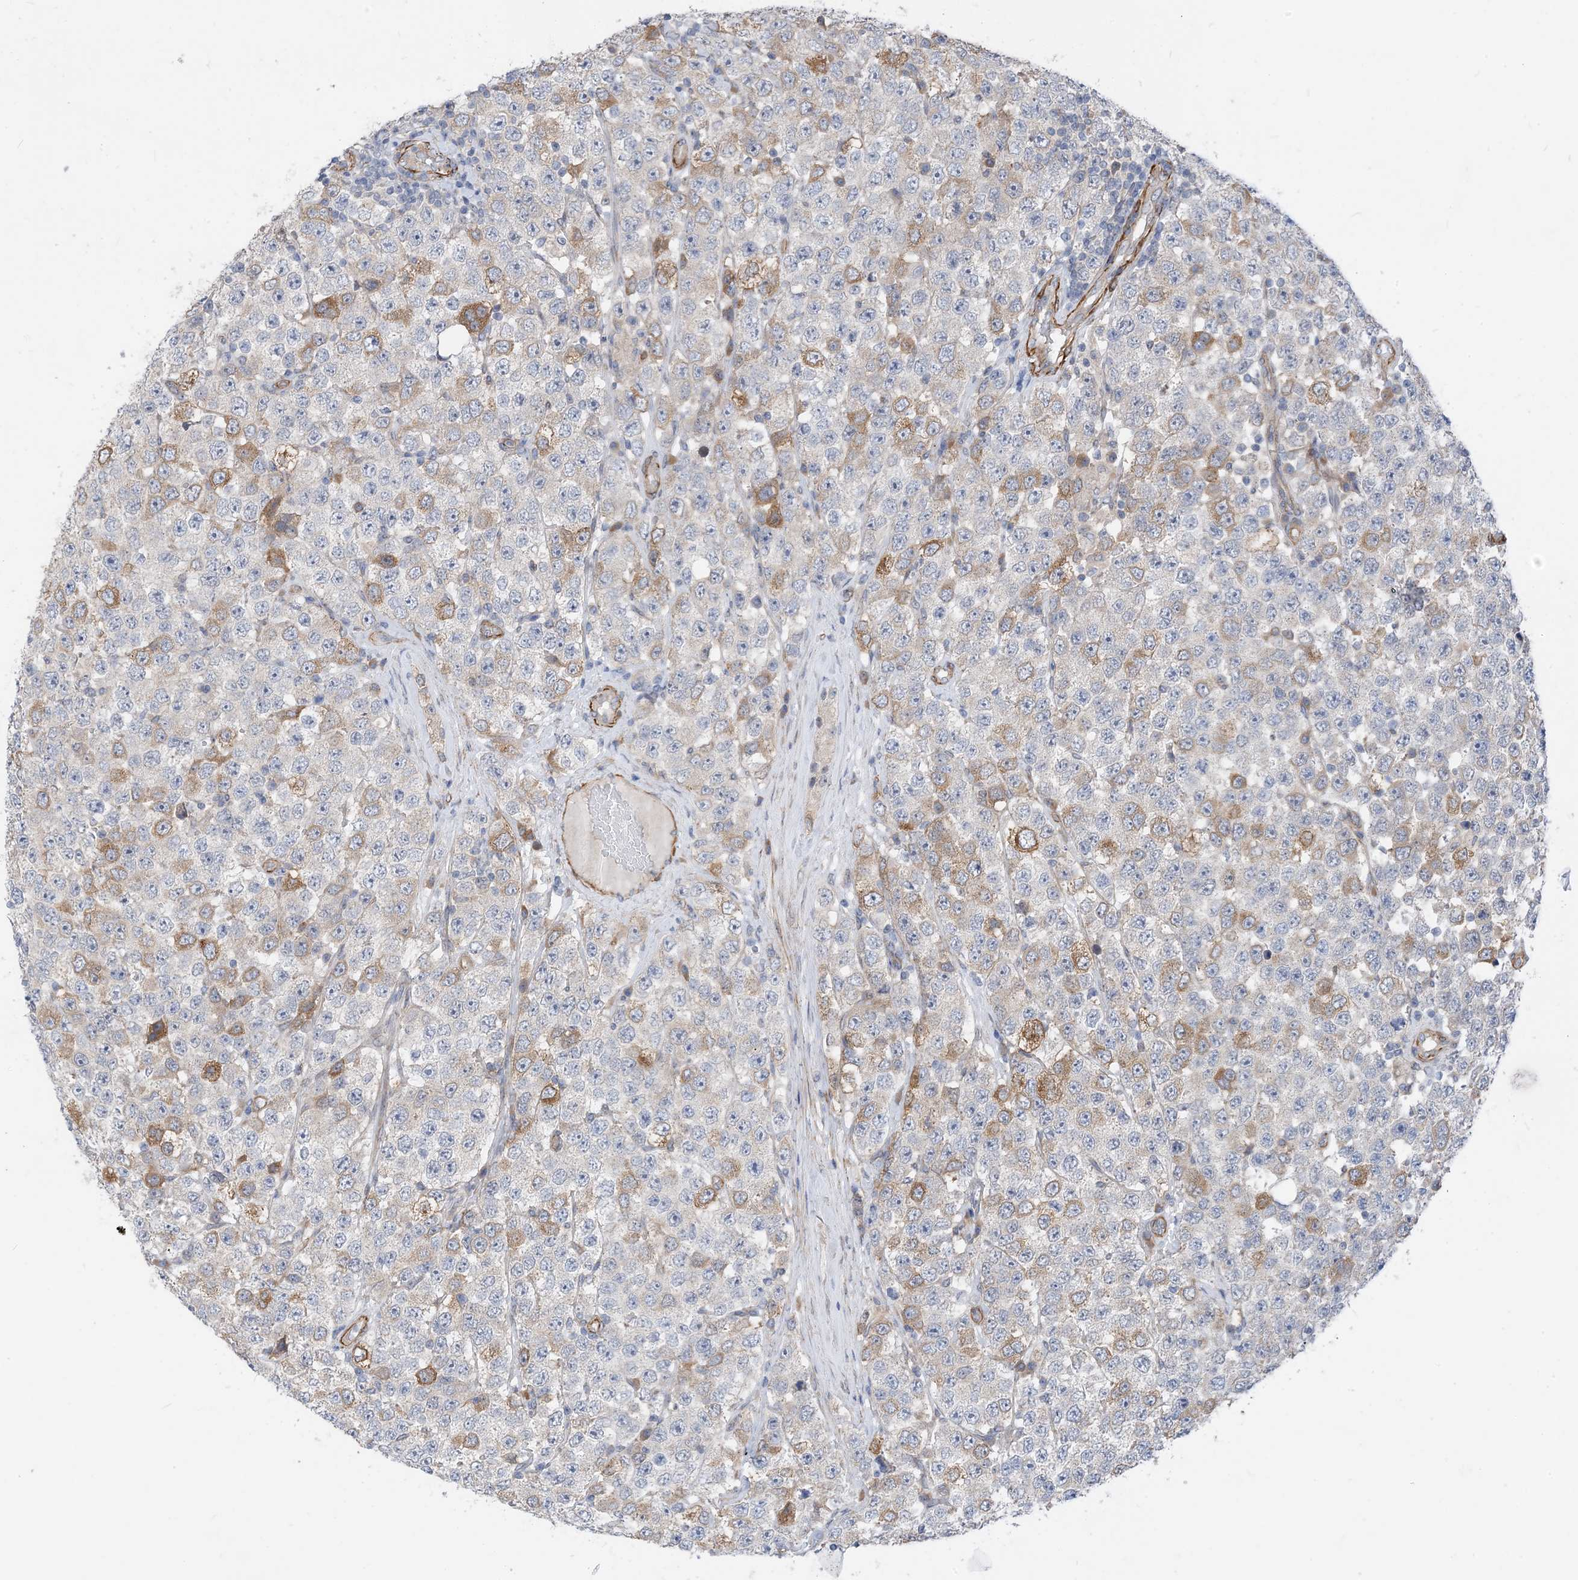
{"staining": {"intensity": "moderate", "quantity": "<25%", "location": "cytoplasmic/membranous"}, "tissue": "testis cancer", "cell_type": "Tumor cells", "image_type": "cancer", "snomed": [{"axis": "morphology", "description": "Seminoma, NOS"}, {"axis": "topography", "description": "Testis"}], "caption": "Protein expression analysis of testis cancer reveals moderate cytoplasmic/membranous positivity in about <25% of tumor cells.", "gene": "PLEKHA3", "patient": {"sex": "male", "age": 28}}